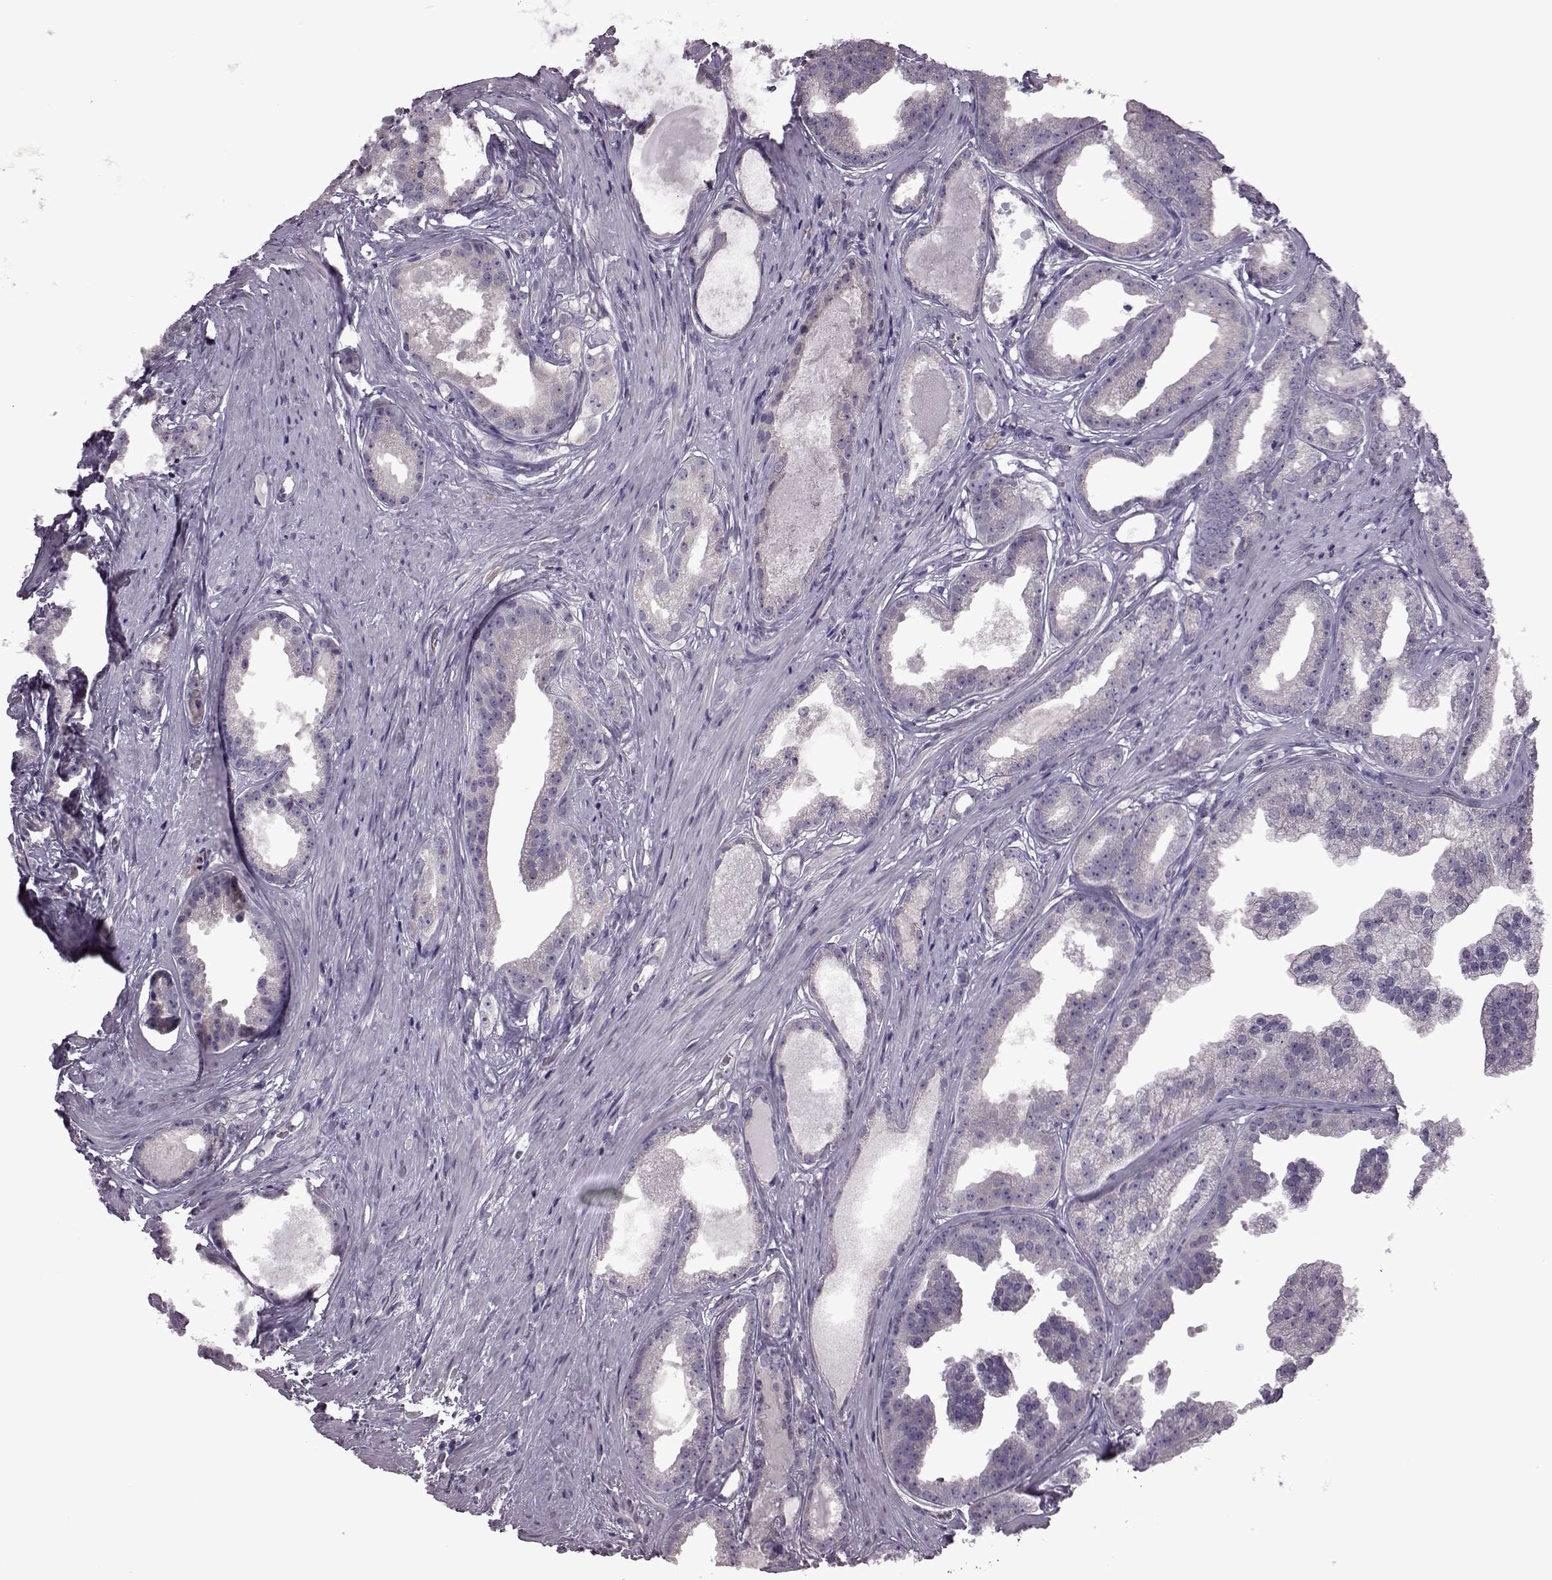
{"staining": {"intensity": "negative", "quantity": "none", "location": "none"}, "tissue": "prostate cancer", "cell_type": "Tumor cells", "image_type": "cancer", "snomed": [{"axis": "morphology", "description": "Adenocarcinoma, Low grade"}, {"axis": "topography", "description": "Prostate"}], "caption": "Adenocarcinoma (low-grade) (prostate) was stained to show a protein in brown. There is no significant positivity in tumor cells.", "gene": "EDDM3B", "patient": {"sex": "male", "age": 65}}